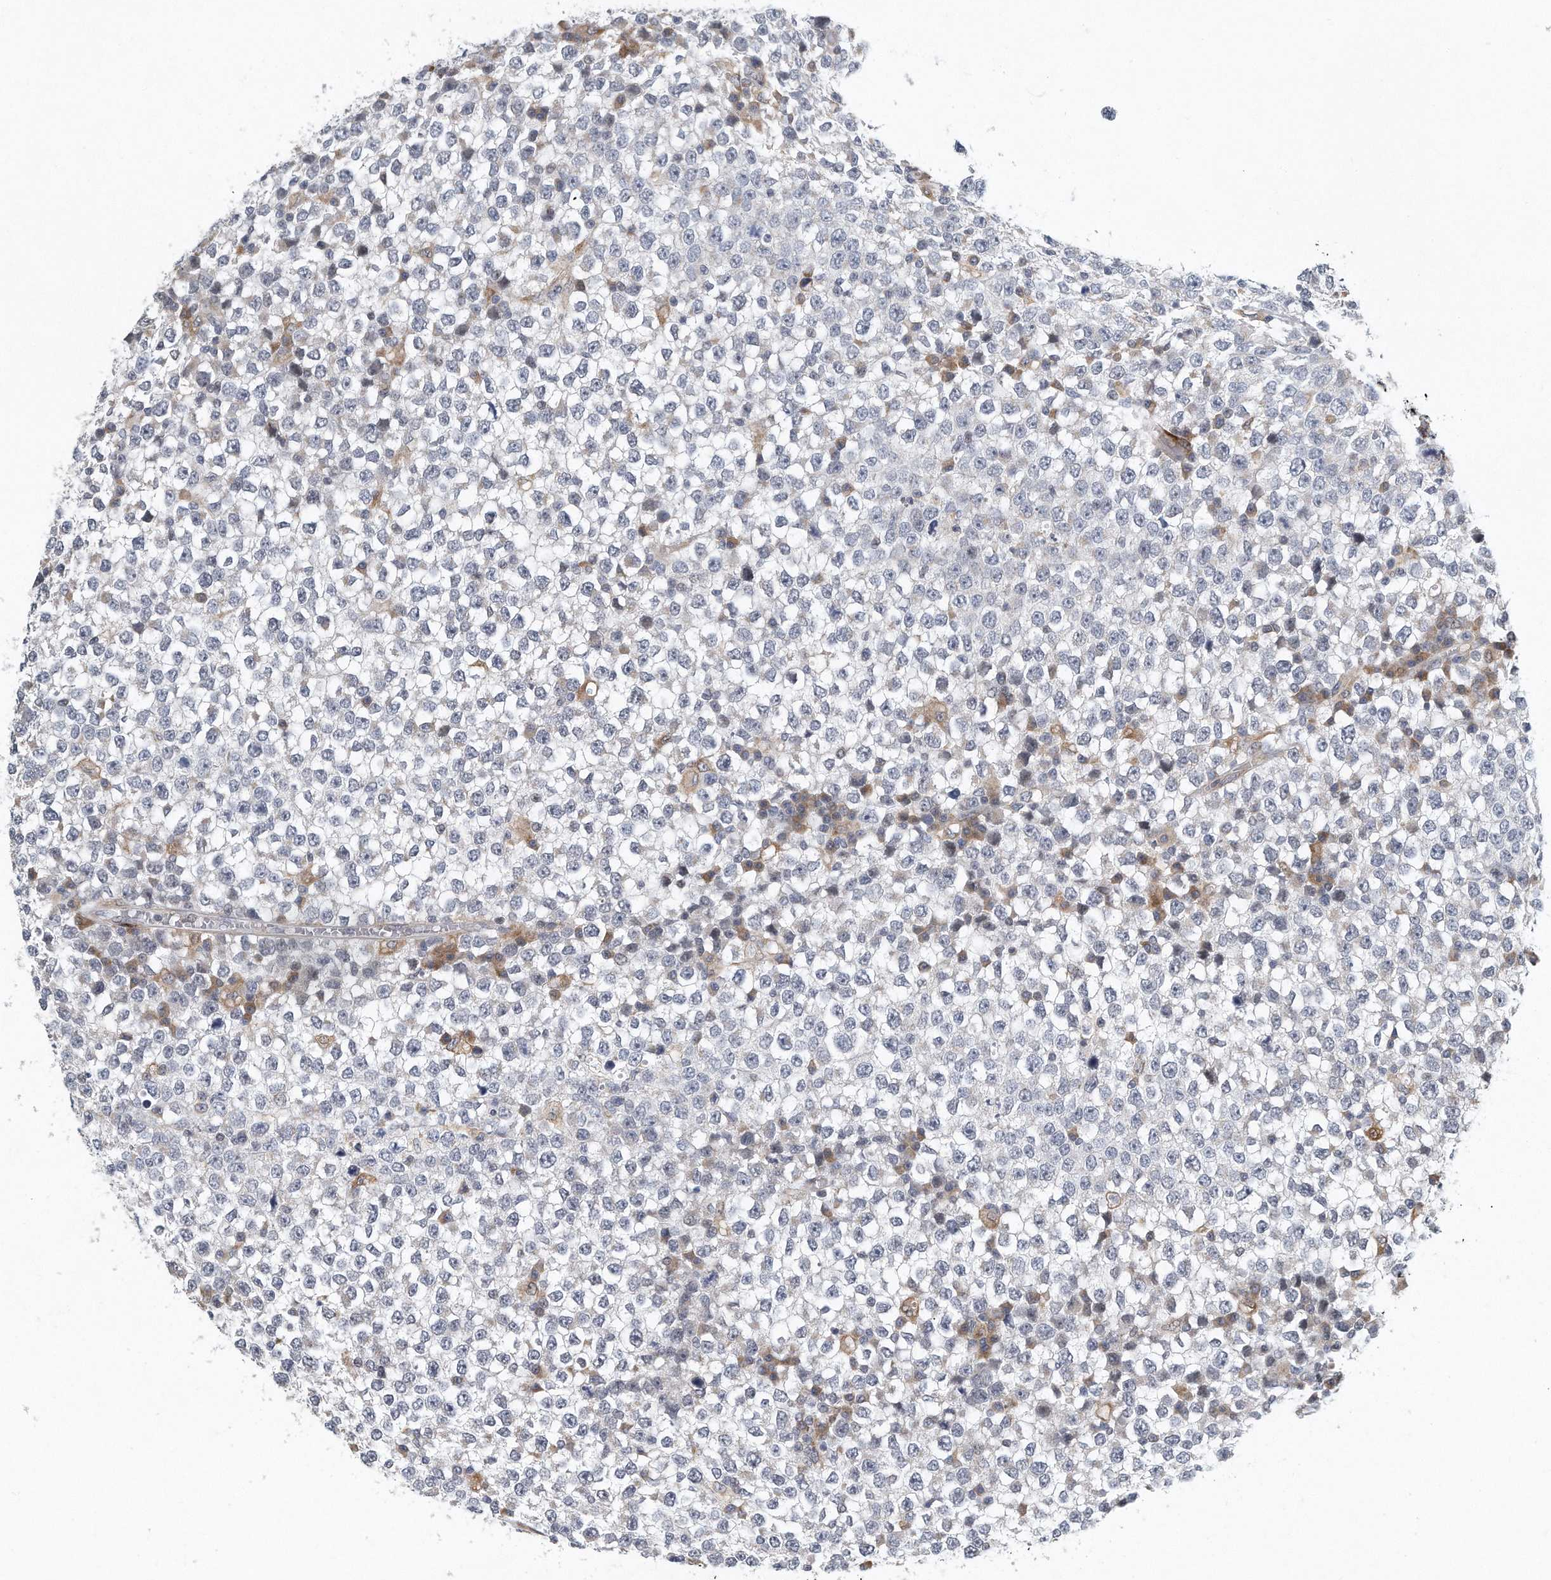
{"staining": {"intensity": "negative", "quantity": "none", "location": "none"}, "tissue": "testis cancer", "cell_type": "Tumor cells", "image_type": "cancer", "snomed": [{"axis": "morphology", "description": "Seminoma, NOS"}, {"axis": "topography", "description": "Testis"}], "caption": "Immunohistochemistry (IHC) micrograph of human testis cancer (seminoma) stained for a protein (brown), which exhibits no staining in tumor cells. The staining is performed using DAB (3,3'-diaminobenzidine) brown chromogen with nuclei counter-stained in using hematoxylin.", "gene": "VLDLR", "patient": {"sex": "male", "age": 65}}